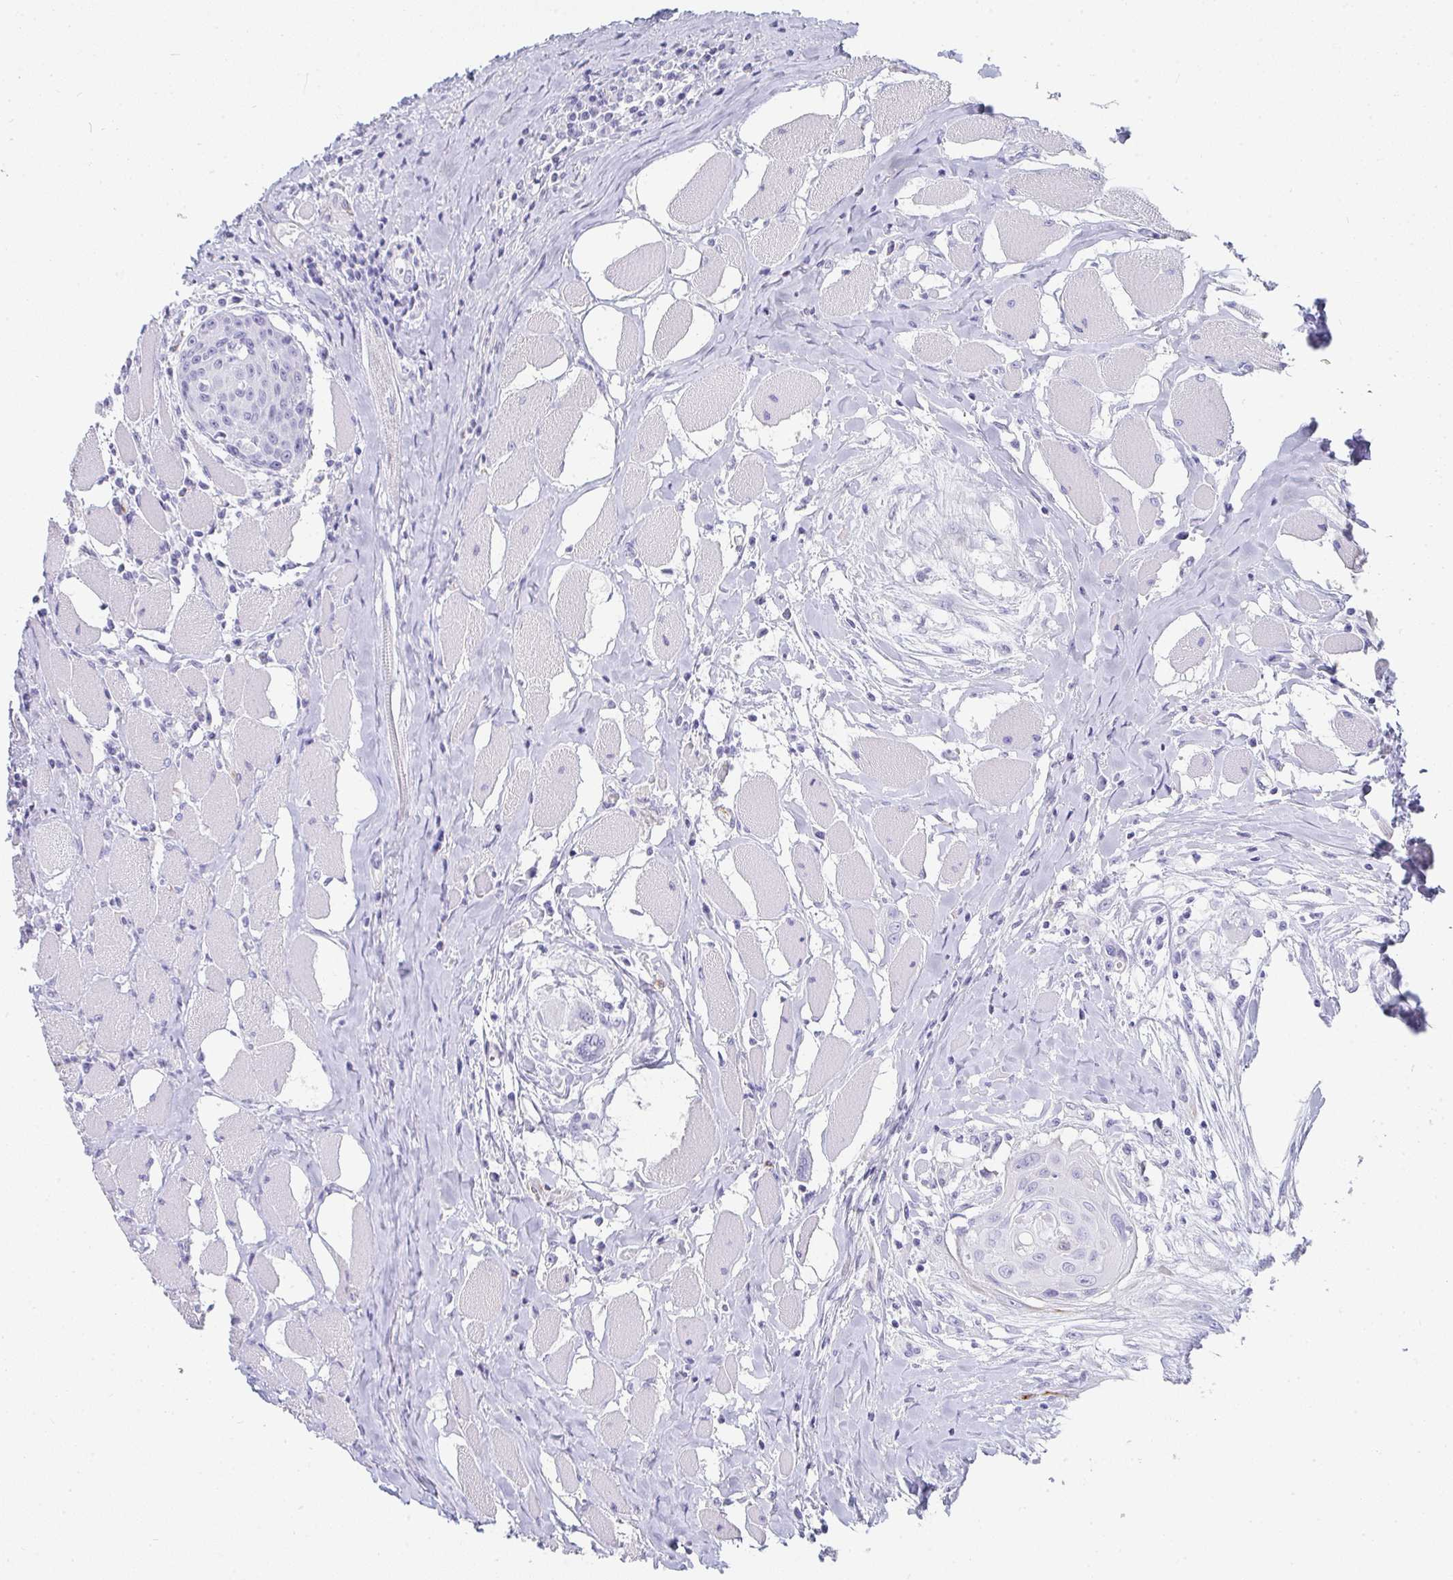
{"staining": {"intensity": "negative", "quantity": "none", "location": "none"}, "tissue": "head and neck cancer", "cell_type": "Tumor cells", "image_type": "cancer", "snomed": [{"axis": "morphology", "description": "Squamous cell carcinoma, NOS"}, {"axis": "topography", "description": "Head-Neck"}], "caption": "Tumor cells are negative for protein expression in human head and neck squamous cell carcinoma.", "gene": "PRND", "patient": {"sex": "female", "age": 73}}